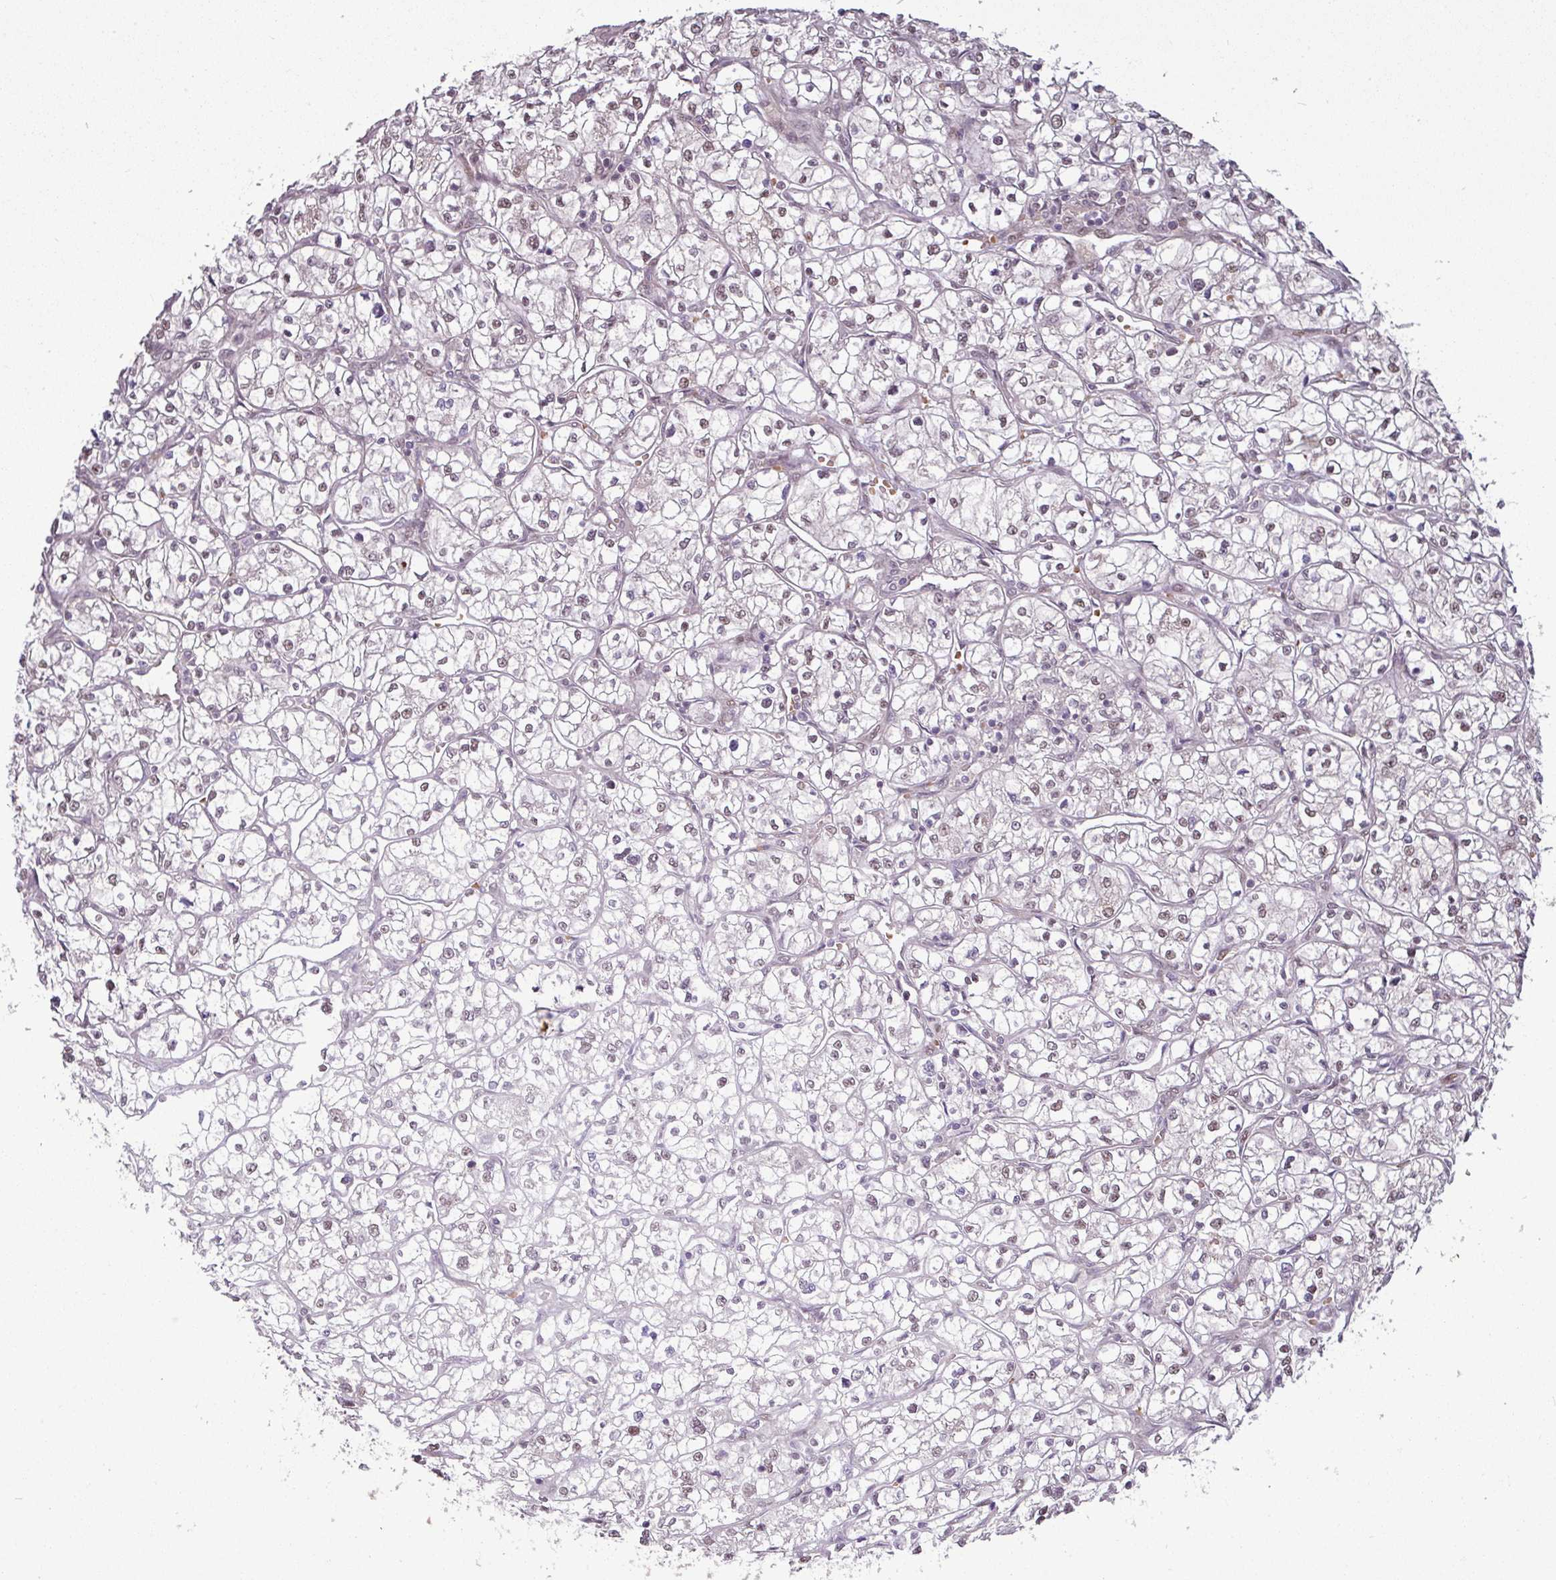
{"staining": {"intensity": "weak", "quantity": "<25%", "location": "nuclear"}, "tissue": "renal cancer", "cell_type": "Tumor cells", "image_type": "cancer", "snomed": [{"axis": "morphology", "description": "Adenocarcinoma, NOS"}, {"axis": "topography", "description": "Kidney"}], "caption": "An IHC photomicrograph of renal cancer (adenocarcinoma) is shown. There is no staining in tumor cells of renal cancer (adenocarcinoma).", "gene": "CIC", "patient": {"sex": "female", "age": 64}}